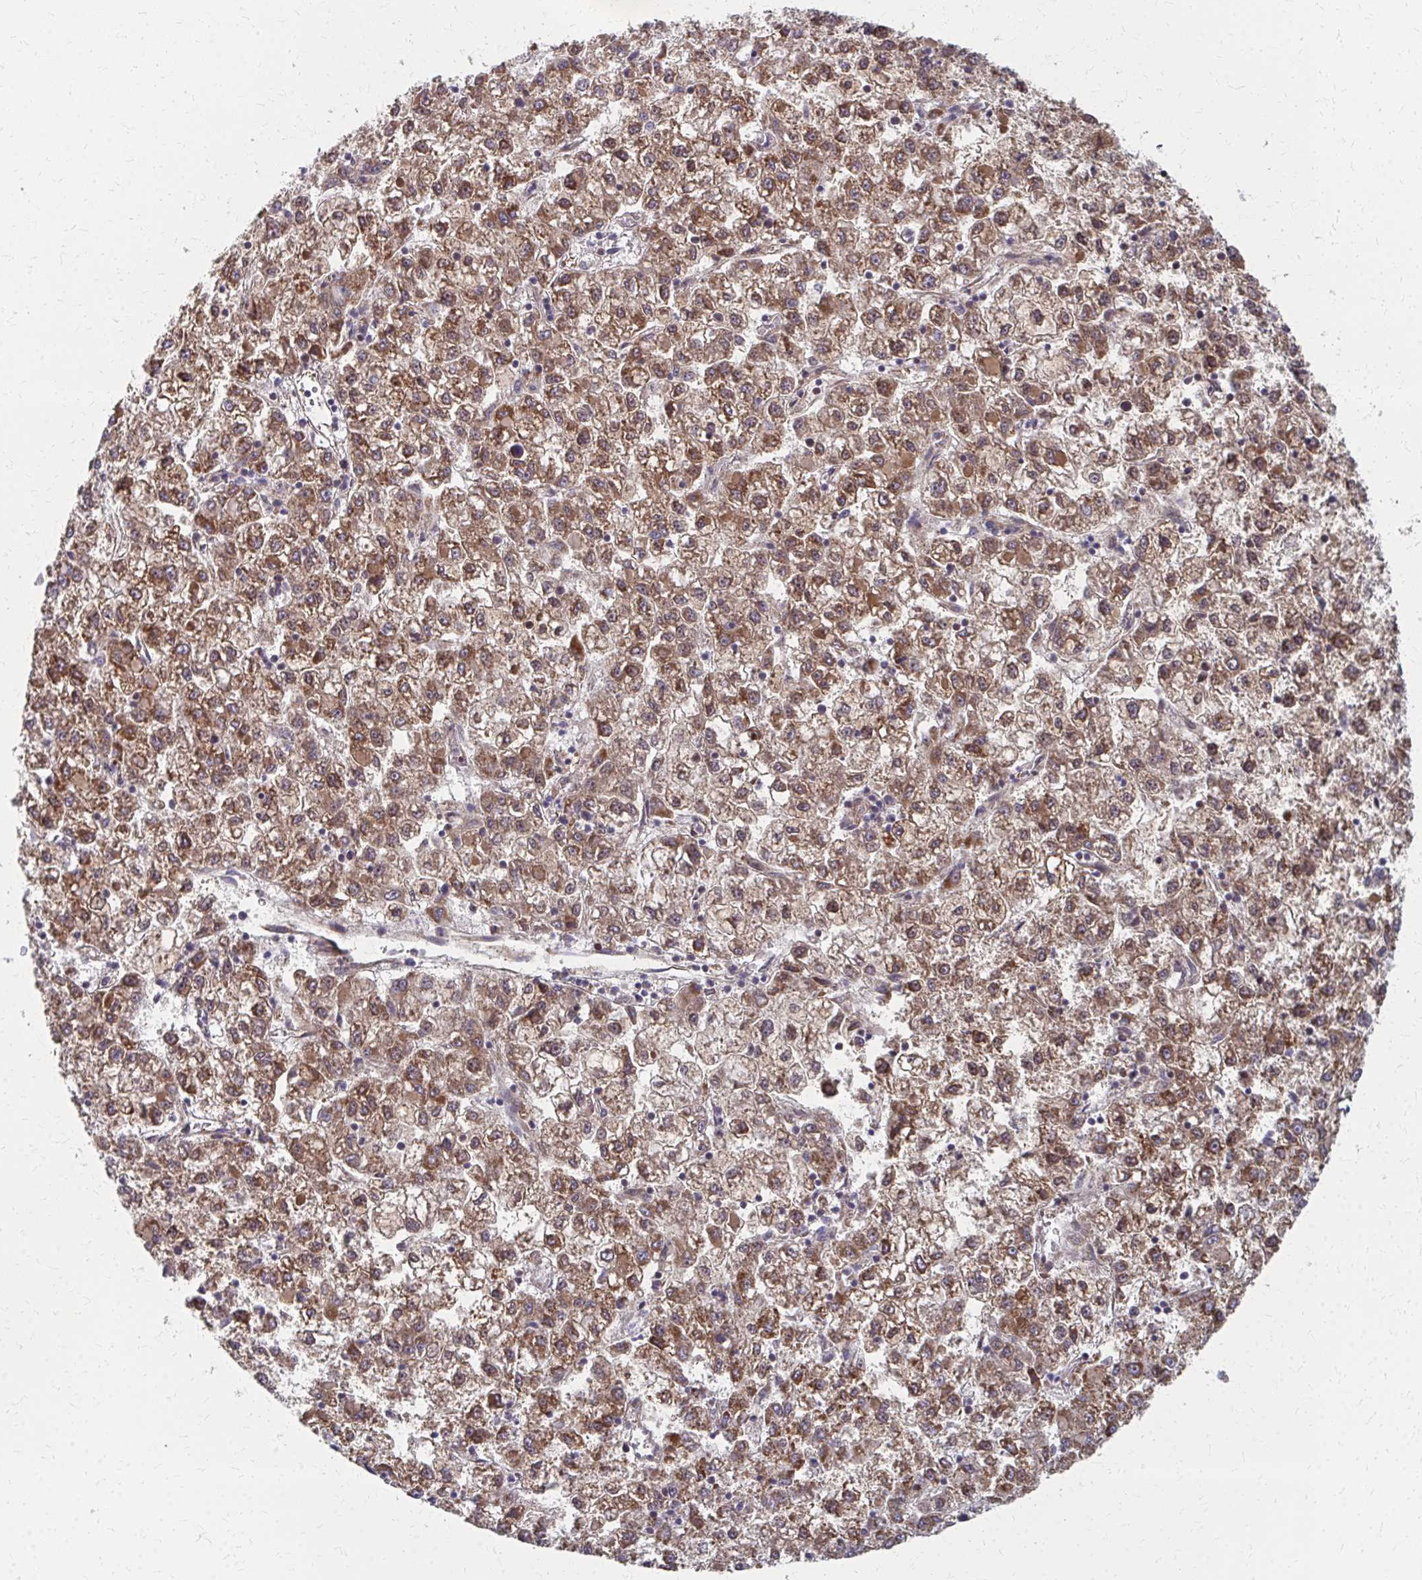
{"staining": {"intensity": "moderate", "quantity": ">75%", "location": "cytoplasmic/membranous"}, "tissue": "liver cancer", "cell_type": "Tumor cells", "image_type": "cancer", "snomed": [{"axis": "morphology", "description": "Carcinoma, Hepatocellular, NOS"}, {"axis": "topography", "description": "Liver"}], "caption": "A brown stain labels moderate cytoplasmic/membranous staining of a protein in liver hepatocellular carcinoma tumor cells.", "gene": "FAHD1", "patient": {"sex": "male", "age": 40}}